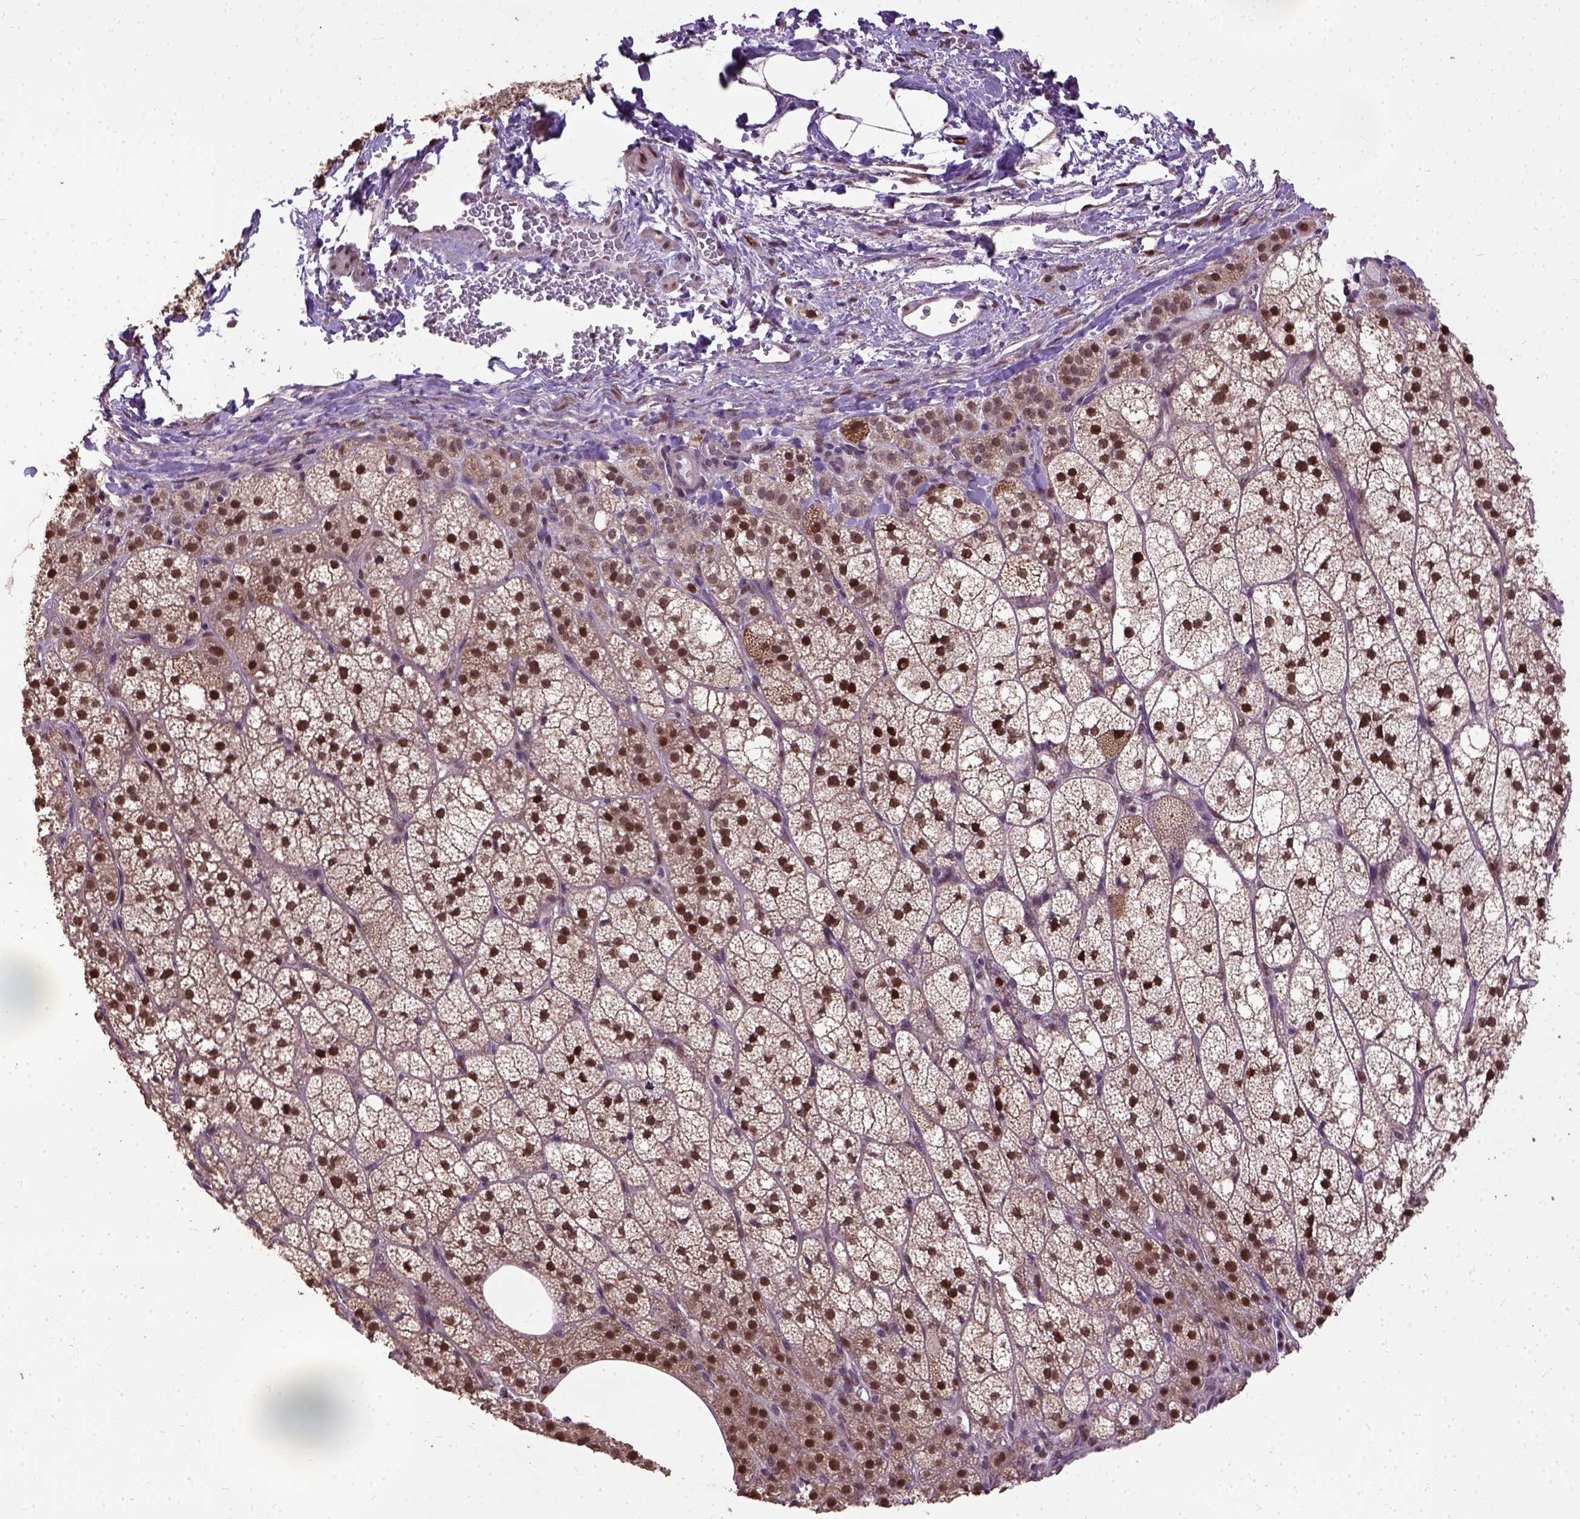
{"staining": {"intensity": "moderate", "quantity": ">75%", "location": "nuclear"}, "tissue": "adrenal gland", "cell_type": "Glandular cells", "image_type": "normal", "snomed": [{"axis": "morphology", "description": "Normal tissue, NOS"}, {"axis": "topography", "description": "Adrenal gland"}], "caption": "A high-resolution image shows IHC staining of unremarkable adrenal gland, which exhibits moderate nuclear staining in about >75% of glandular cells.", "gene": "UBA3", "patient": {"sex": "female", "age": 60}}